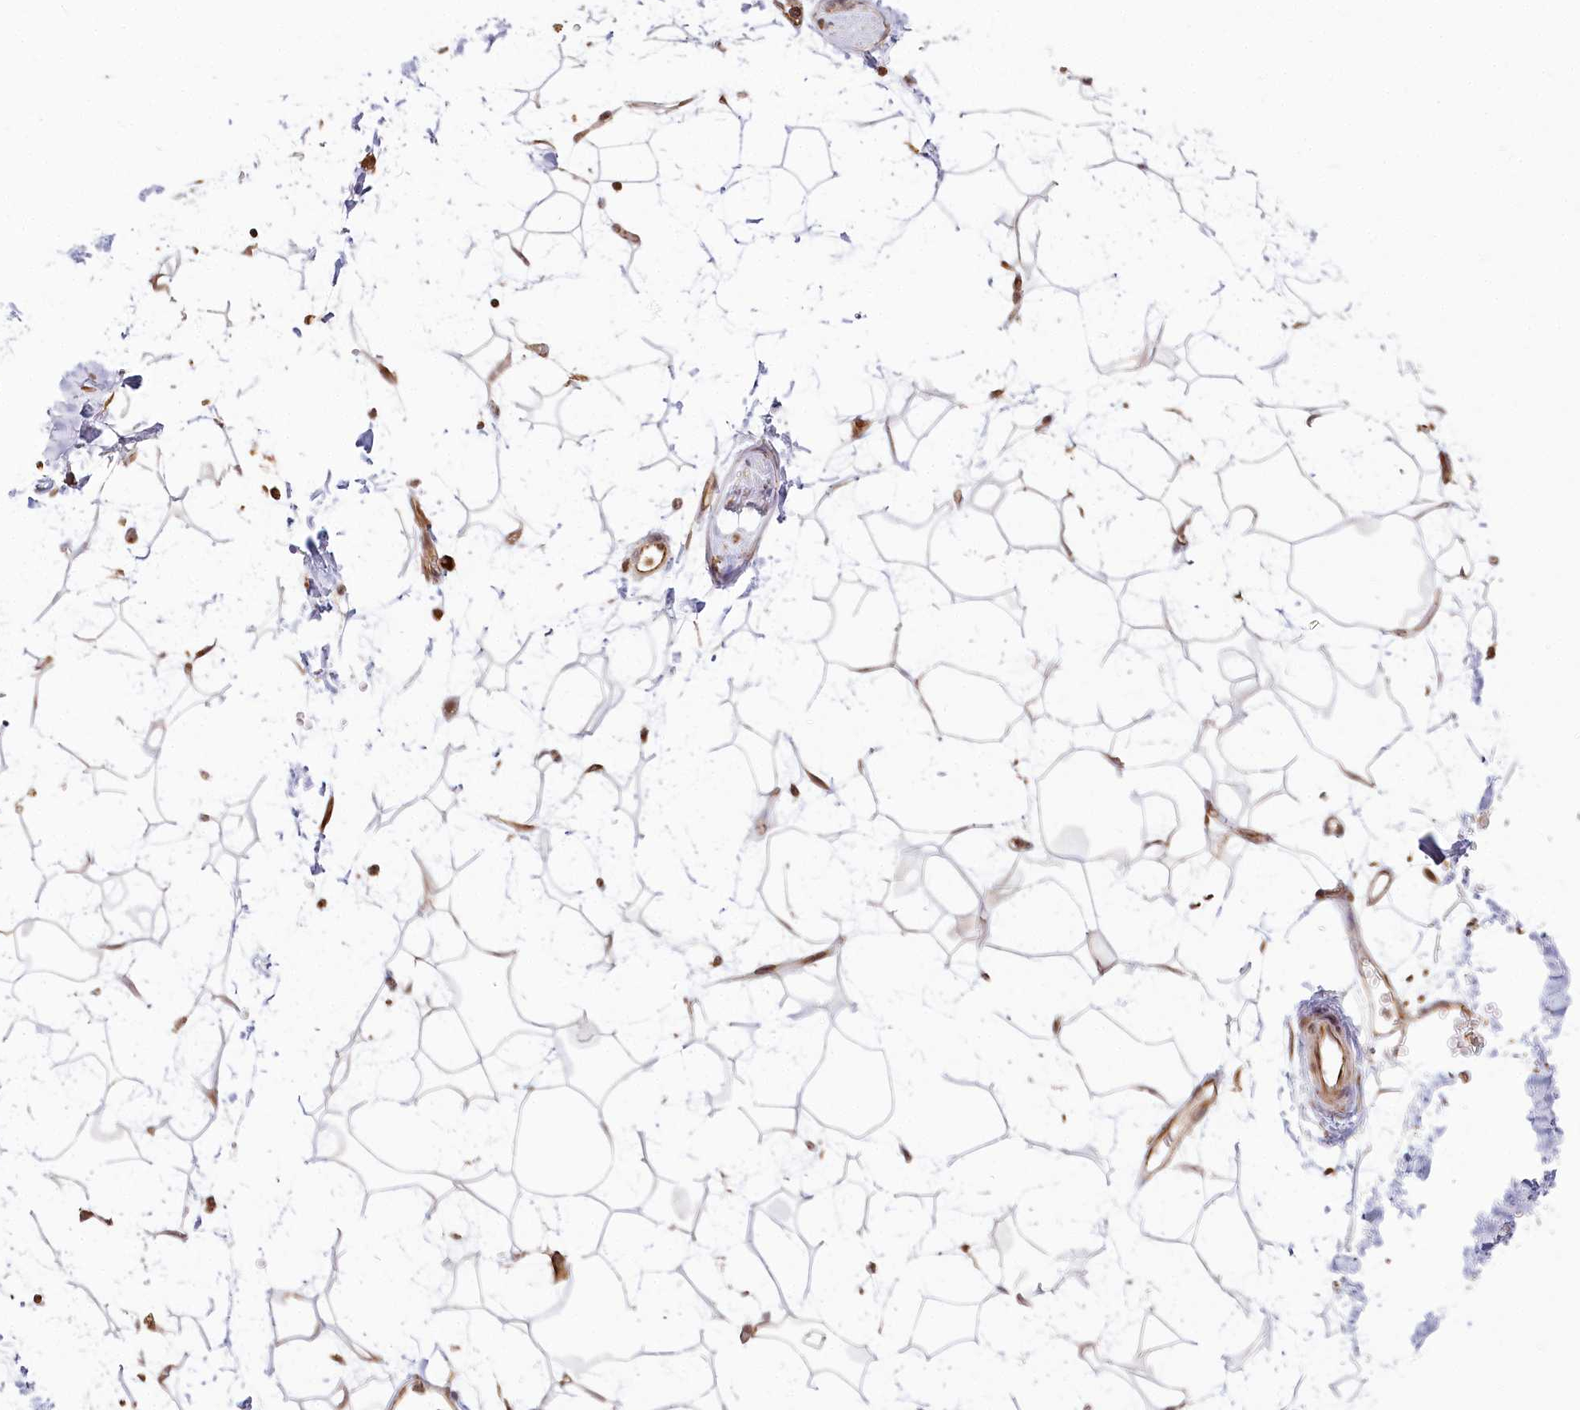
{"staining": {"intensity": "moderate", "quantity": ">75%", "location": "cytoplasmic/membranous"}, "tissue": "adipose tissue", "cell_type": "Adipocytes", "image_type": "normal", "snomed": [{"axis": "morphology", "description": "Normal tissue, NOS"}, {"axis": "topography", "description": "Soft tissue"}], "caption": "About >75% of adipocytes in benign adipose tissue show moderate cytoplasmic/membranous protein expression as visualized by brown immunohistochemical staining.", "gene": "FAM13A", "patient": {"sex": "male", "age": 72}}